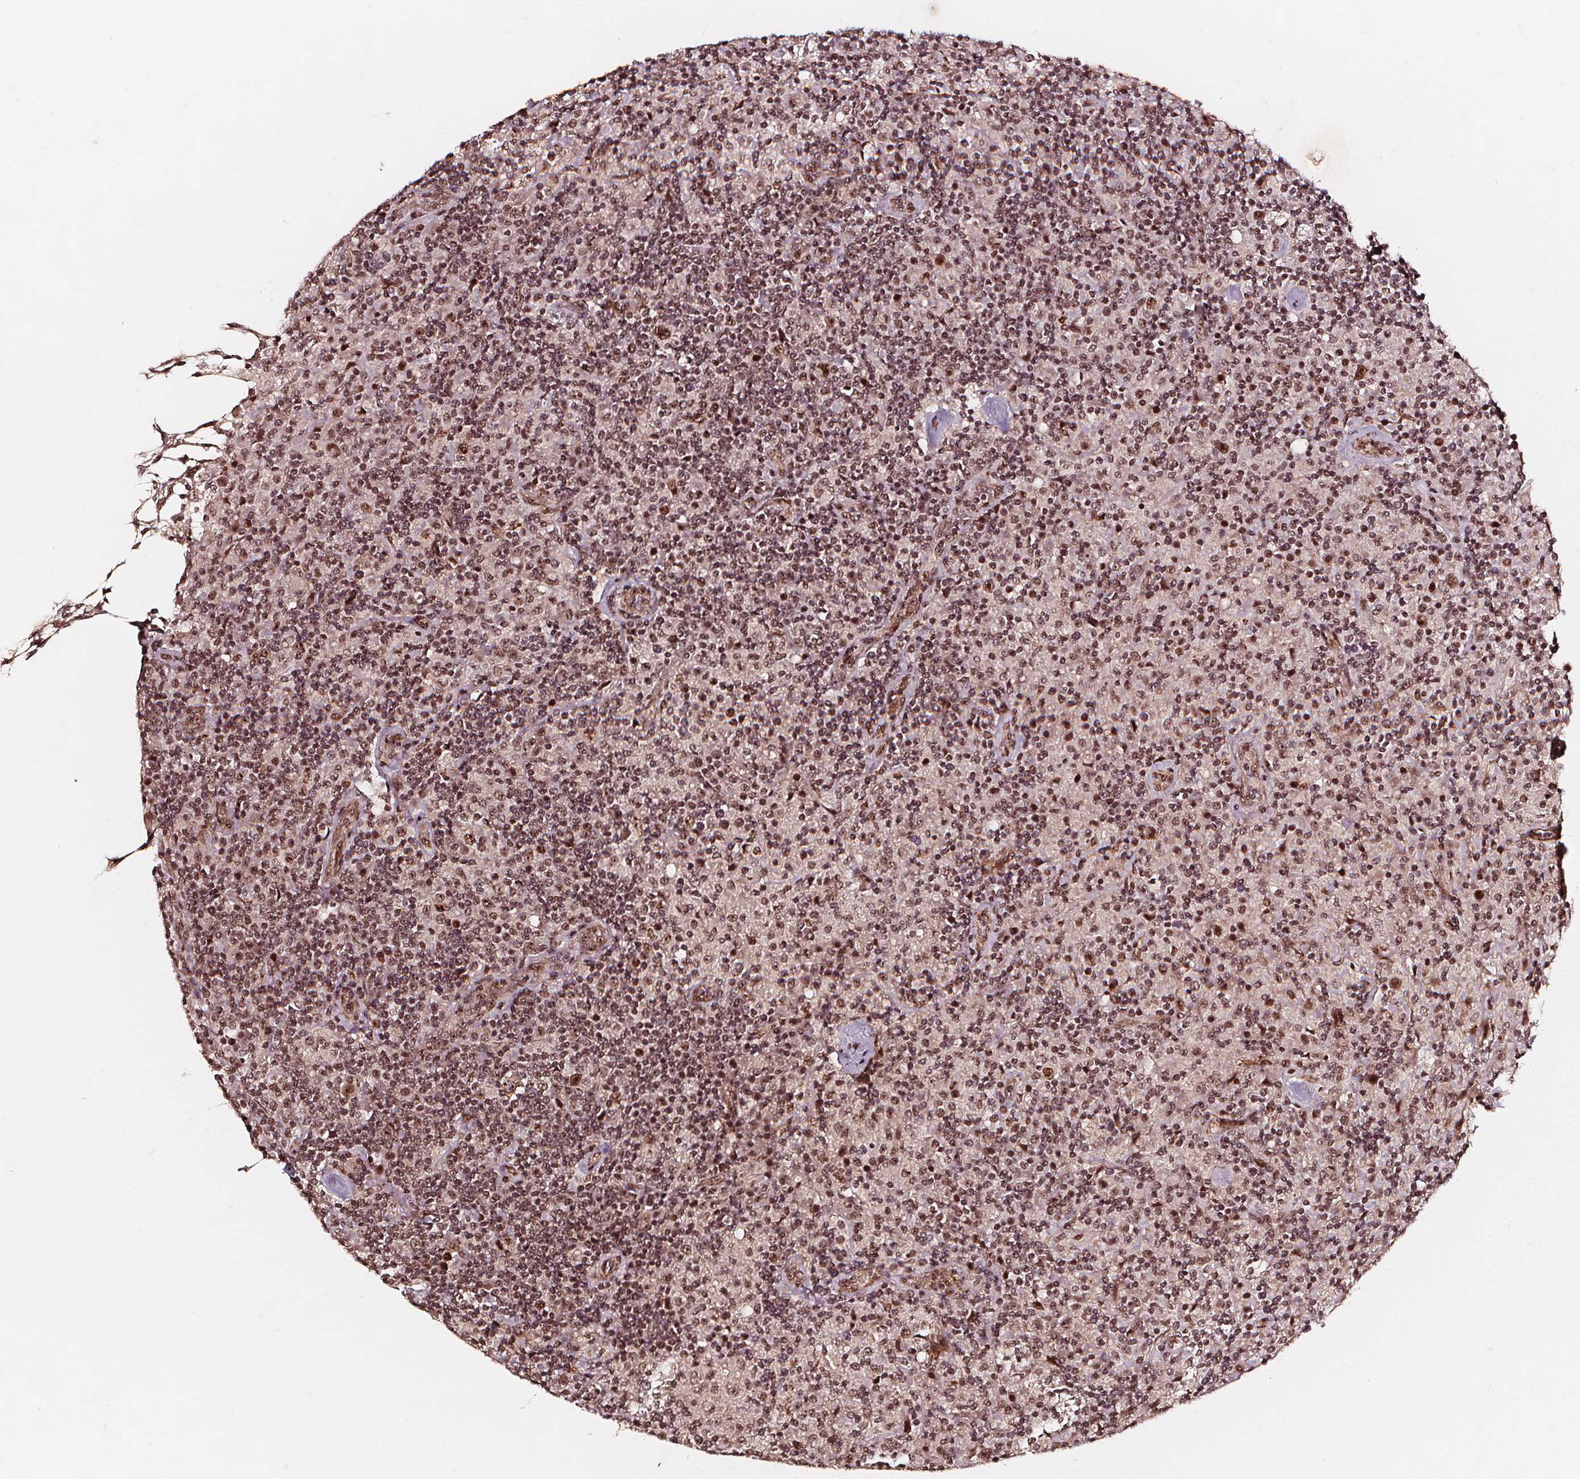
{"staining": {"intensity": "moderate", "quantity": ">75%", "location": "nuclear"}, "tissue": "lymphoma", "cell_type": "Tumor cells", "image_type": "cancer", "snomed": [{"axis": "morphology", "description": "Hodgkin's disease, NOS"}, {"axis": "topography", "description": "Lymph node"}], "caption": "A high-resolution photomicrograph shows immunohistochemistry (IHC) staining of Hodgkin's disease, which exhibits moderate nuclear expression in about >75% of tumor cells.", "gene": "EXOSC9", "patient": {"sex": "male", "age": 70}}